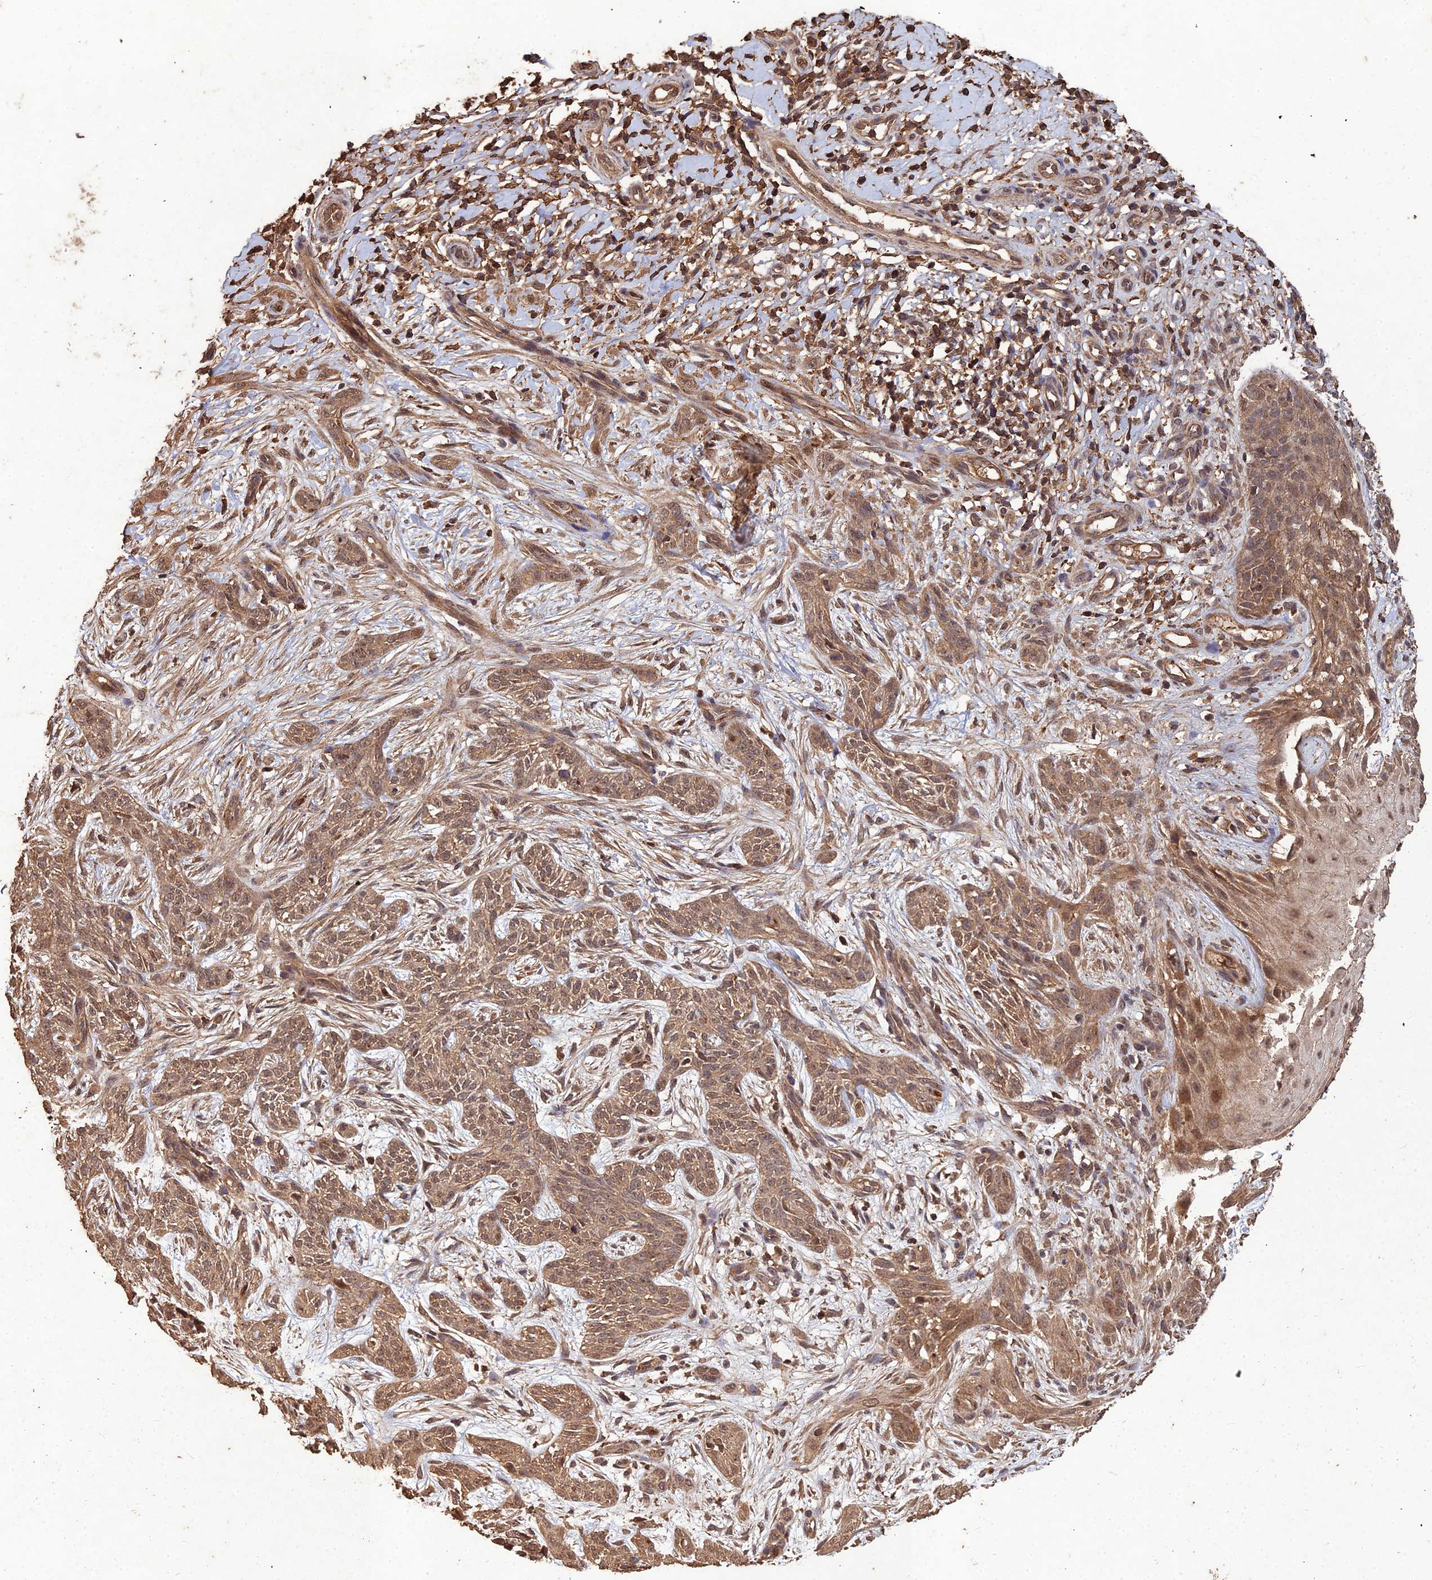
{"staining": {"intensity": "moderate", "quantity": ">75%", "location": "cytoplasmic/membranous,nuclear"}, "tissue": "skin cancer", "cell_type": "Tumor cells", "image_type": "cancer", "snomed": [{"axis": "morphology", "description": "Basal cell carcinoma"}, {"axis": "topography", "description": "Skin"}], "caption": "A photomicrograph showing moderate cytoplasmic/membranous and nuclear staining in about >75% of tumor cells in skin basal cell carcinoma, as visualized by brown immunohistochemical staining.", "gene": "SYMPK", "patient": {"sex": "female", "age": 82}}